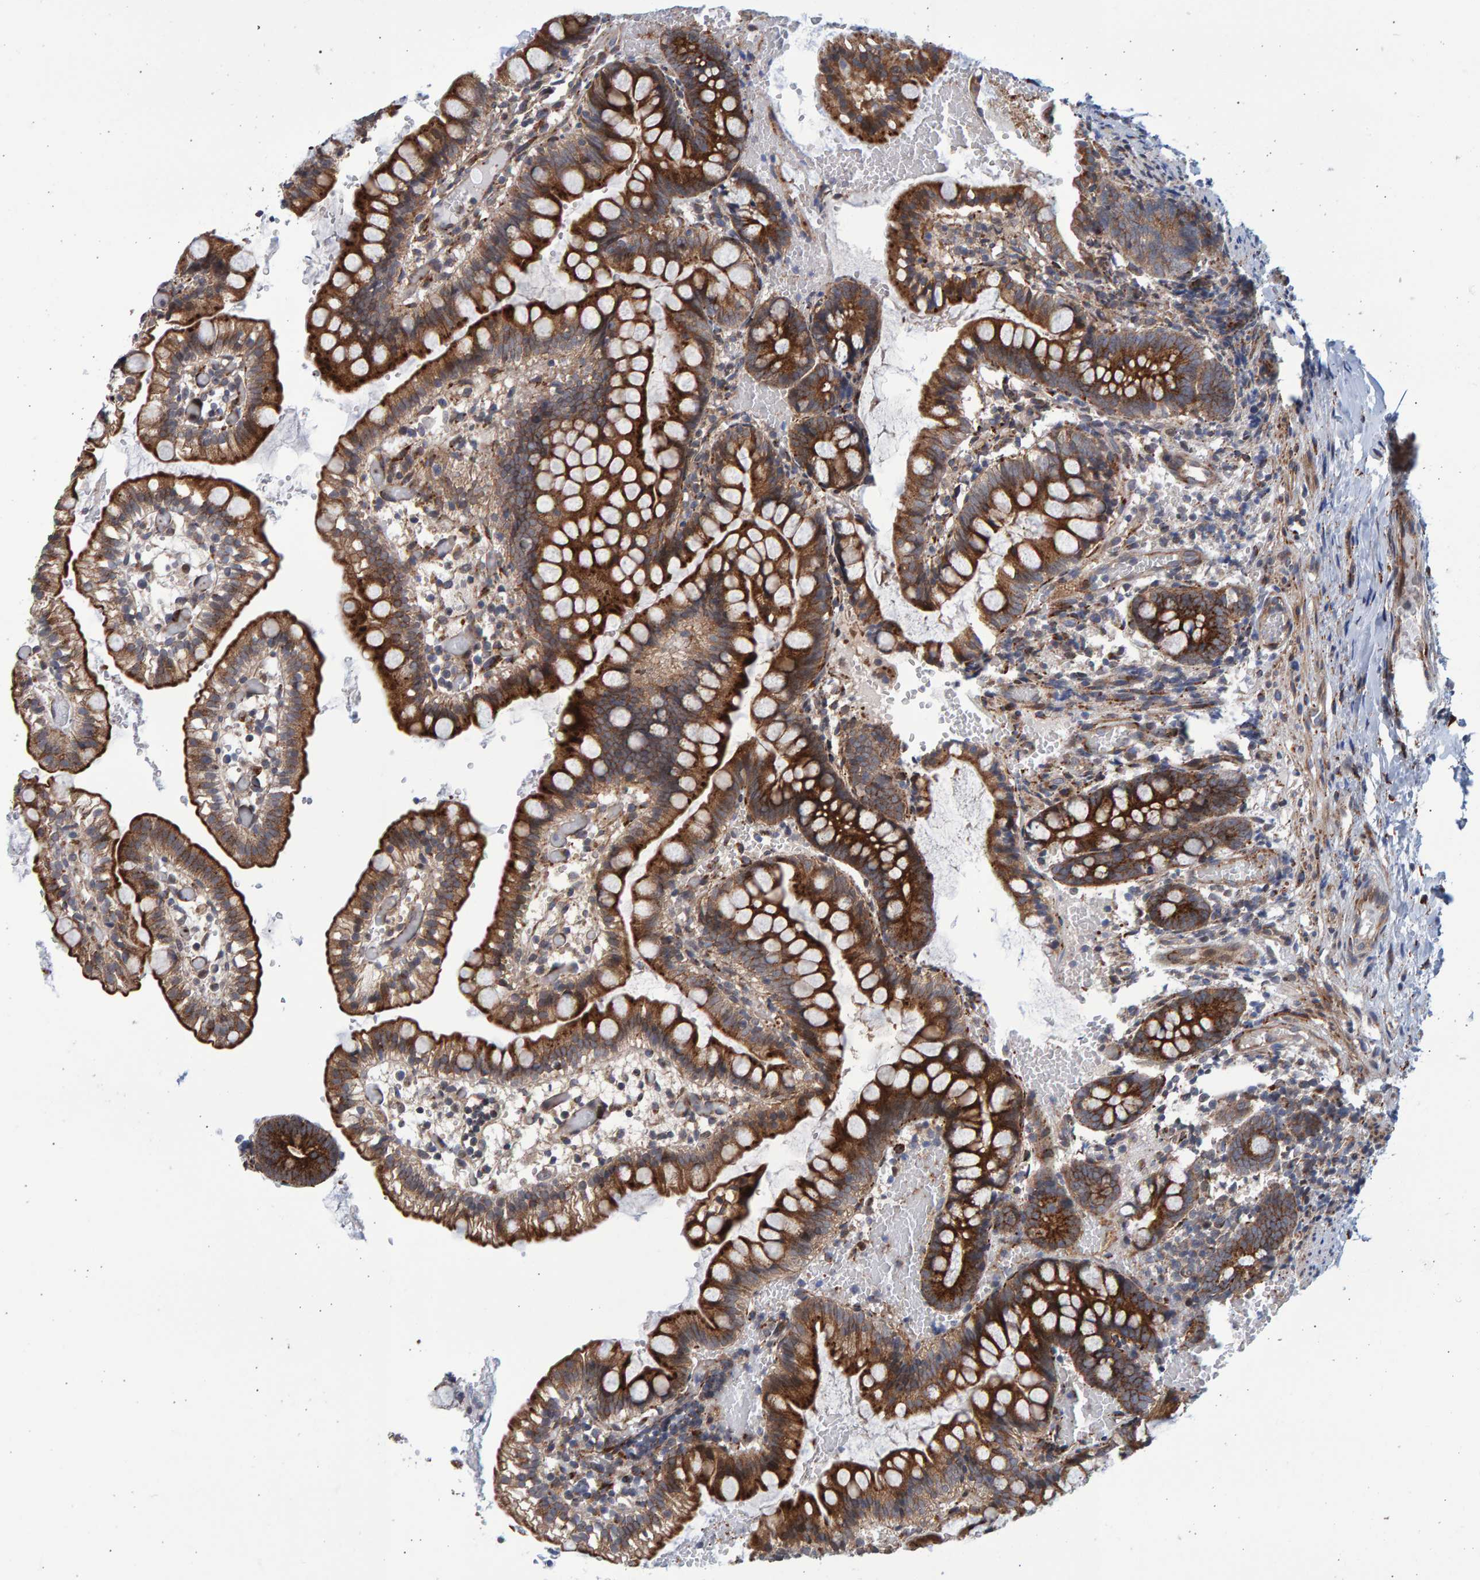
{"staining": {"intensity": "strong", "quantity": ">75%", "location": "cytoplasmic/membranous"}, "tissue": "small intestine", "cell_type": "Glandular cells", "image_type": "normal", "snomed": [{"axis": "morphology", "description": "Normal tissue, NOS"}, {"axis": "morphology", "description": "Developmental malformation"}, {"axis": "topography", "description": "Small intestine"}], "caption": "A micrograph of human small intestine stained for a protein exhibits strong cytoplasmic/membranous brown staining in glandular cells. The staining is performed using DAB (3,3'-diaminobenzidine) brown chromogen to label protein expression. The nuclei are counter-stained blue using hematoxylin.", "gene": "LRBA", "patient": {"sex": "male"}}